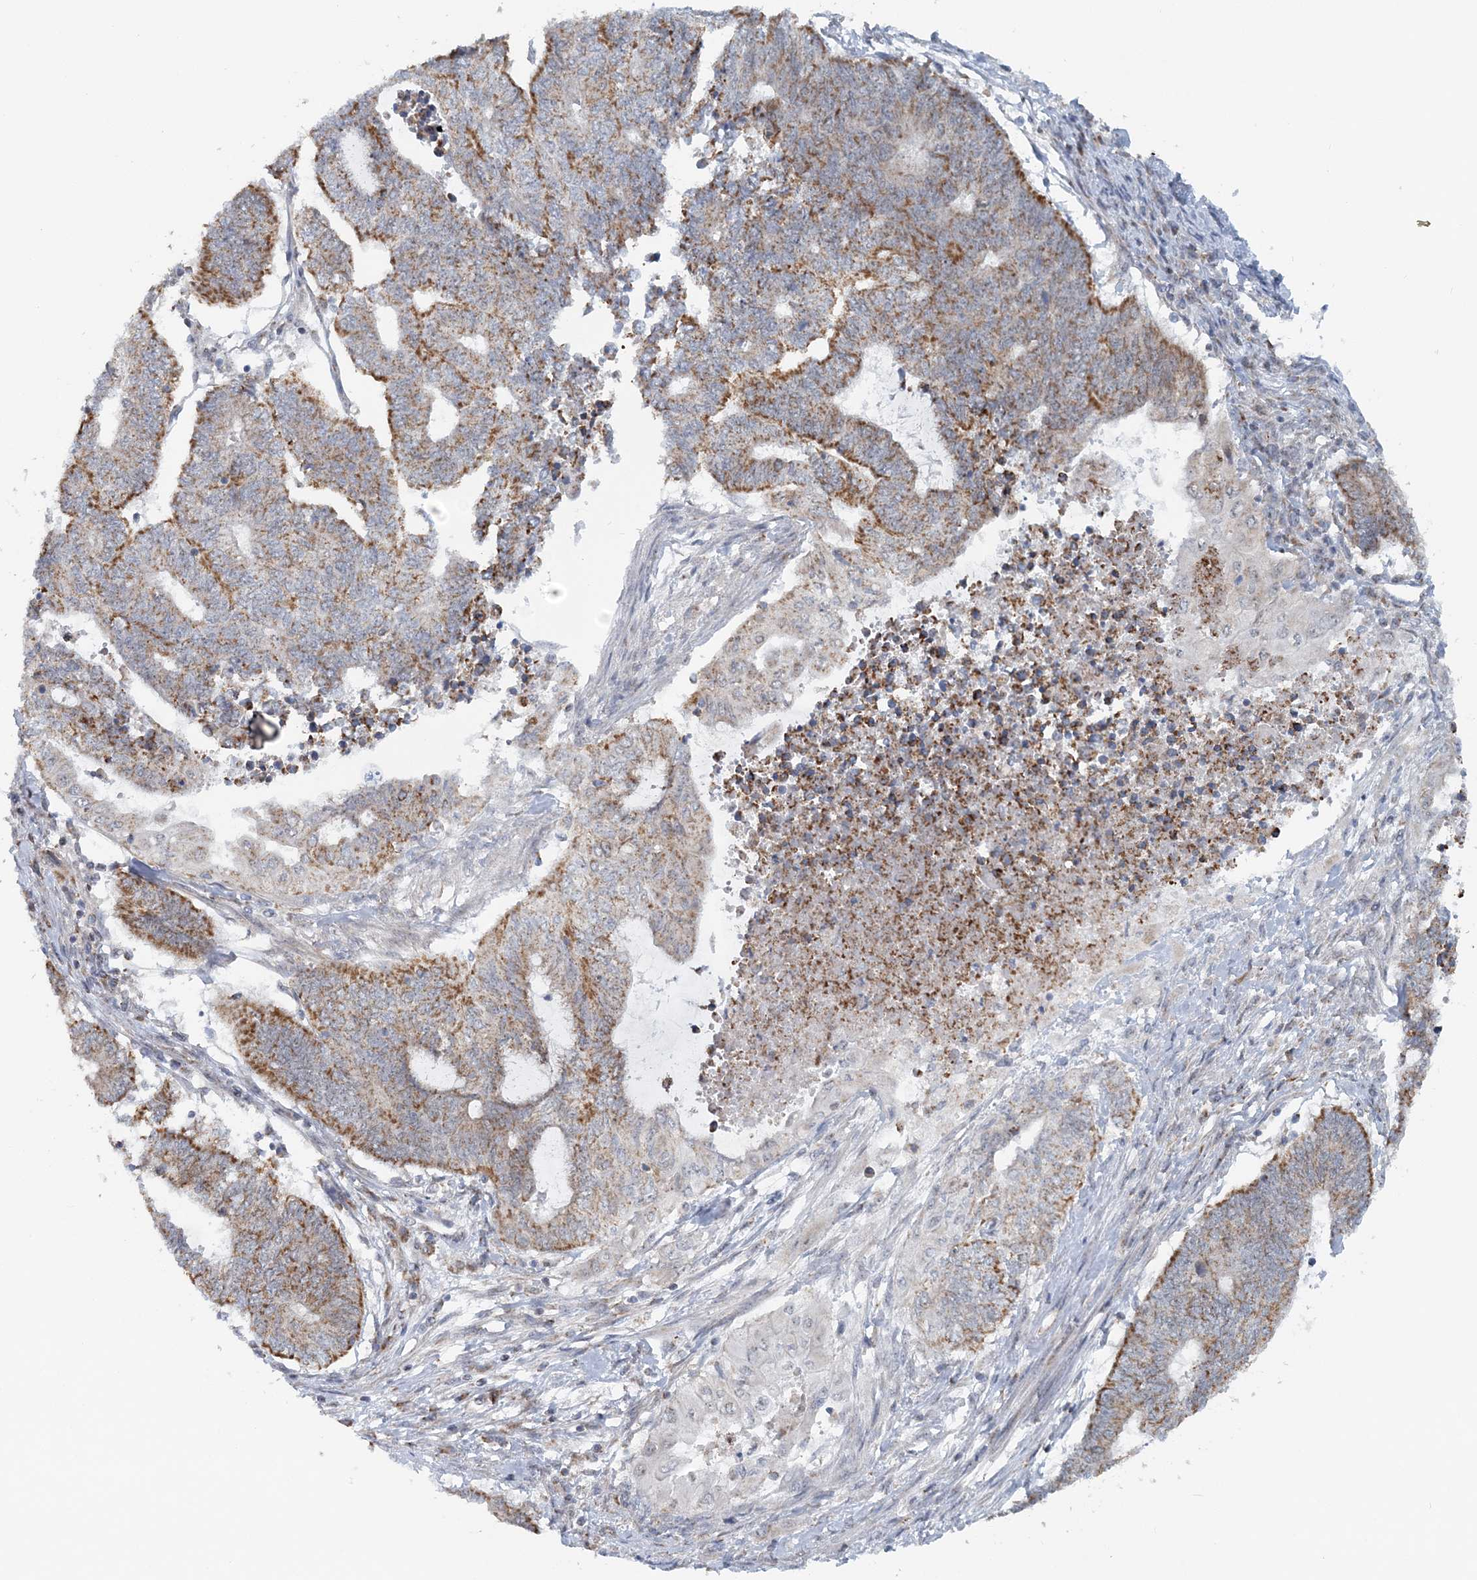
{"staining": {"intensity": "moderate", "quantity": ">75%", "location": "cytoplasmic/membranous"}, "tissue": "endometrial cancer", "cell_type": "Tumor cells", "image_type": "cancer", "snomed": [{"axis": "morphology", "description": "Adenocarcinoma, NOS"}, {"axis": "topography", "description": "Uterus"}, {"axis": "topography", "description": "Endometrium"}], "caption": "There is medium levels of moderate cytoplasmic/membranous expression in tumor cells of endometrial cancer, as demonstrated by immunohistochemical staining (brown color).", "gene": "RNF150", "patient": {"sex": "female", "age": 70}}